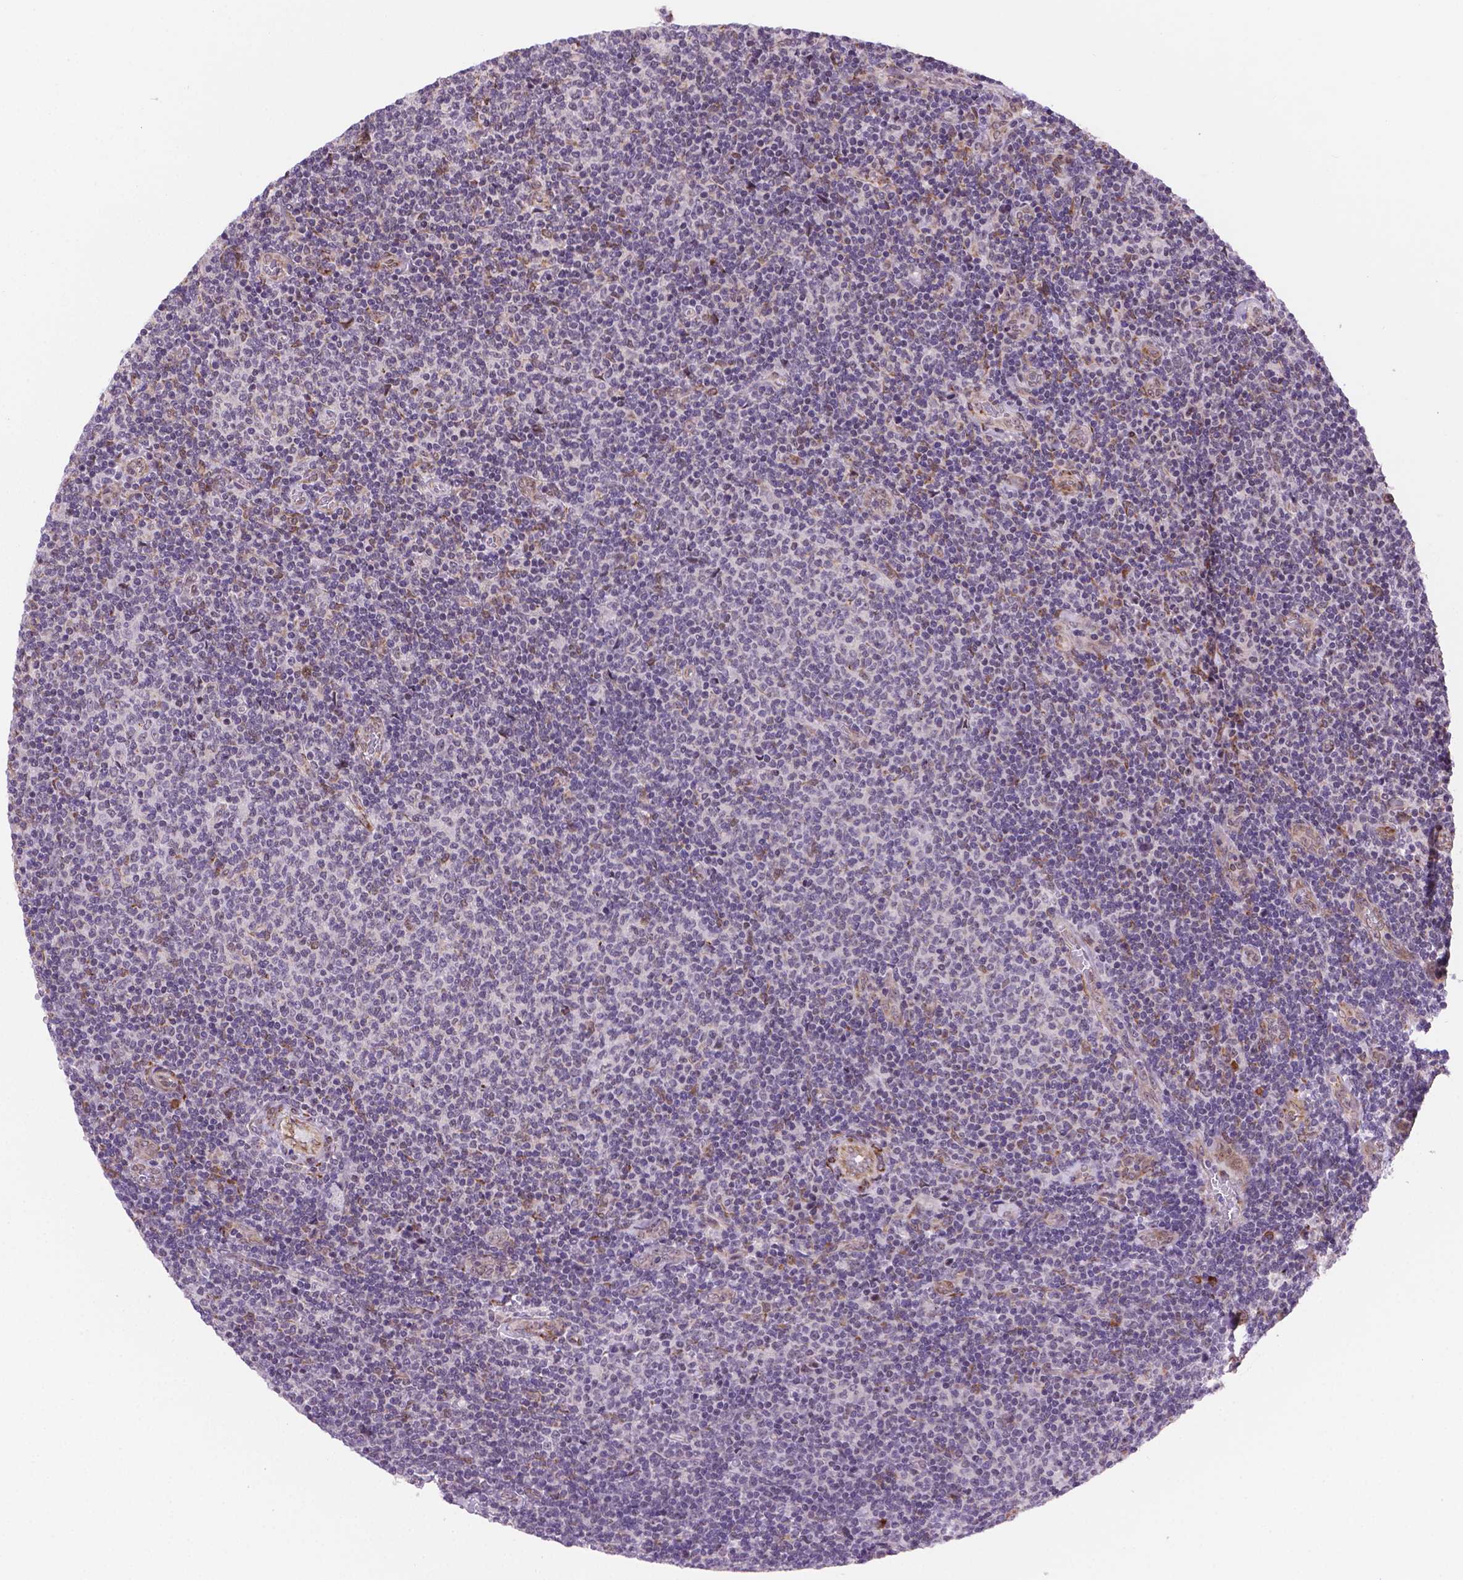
{"staining": {"intensity": "negative", "quantity": "none", "location": "none"}, "tissue": "lymphoma", "cell_type": "Tumor cells", "image_type": "cancer", "snomed": [{"axis": "morphology", "description": "Malignant lymphoma, non-Hodgkin's type, Low grade"}, {"axis": "topography", "description": "Lymph node"}], "caption": "Malignant lymphoma, non-Hodgkin's type (low-grade) was stained to show a protein in brown. There is no significant staining in tumor cells.", "gene": "FNIP1", "patient": {"sex": "male", "age": 52}}